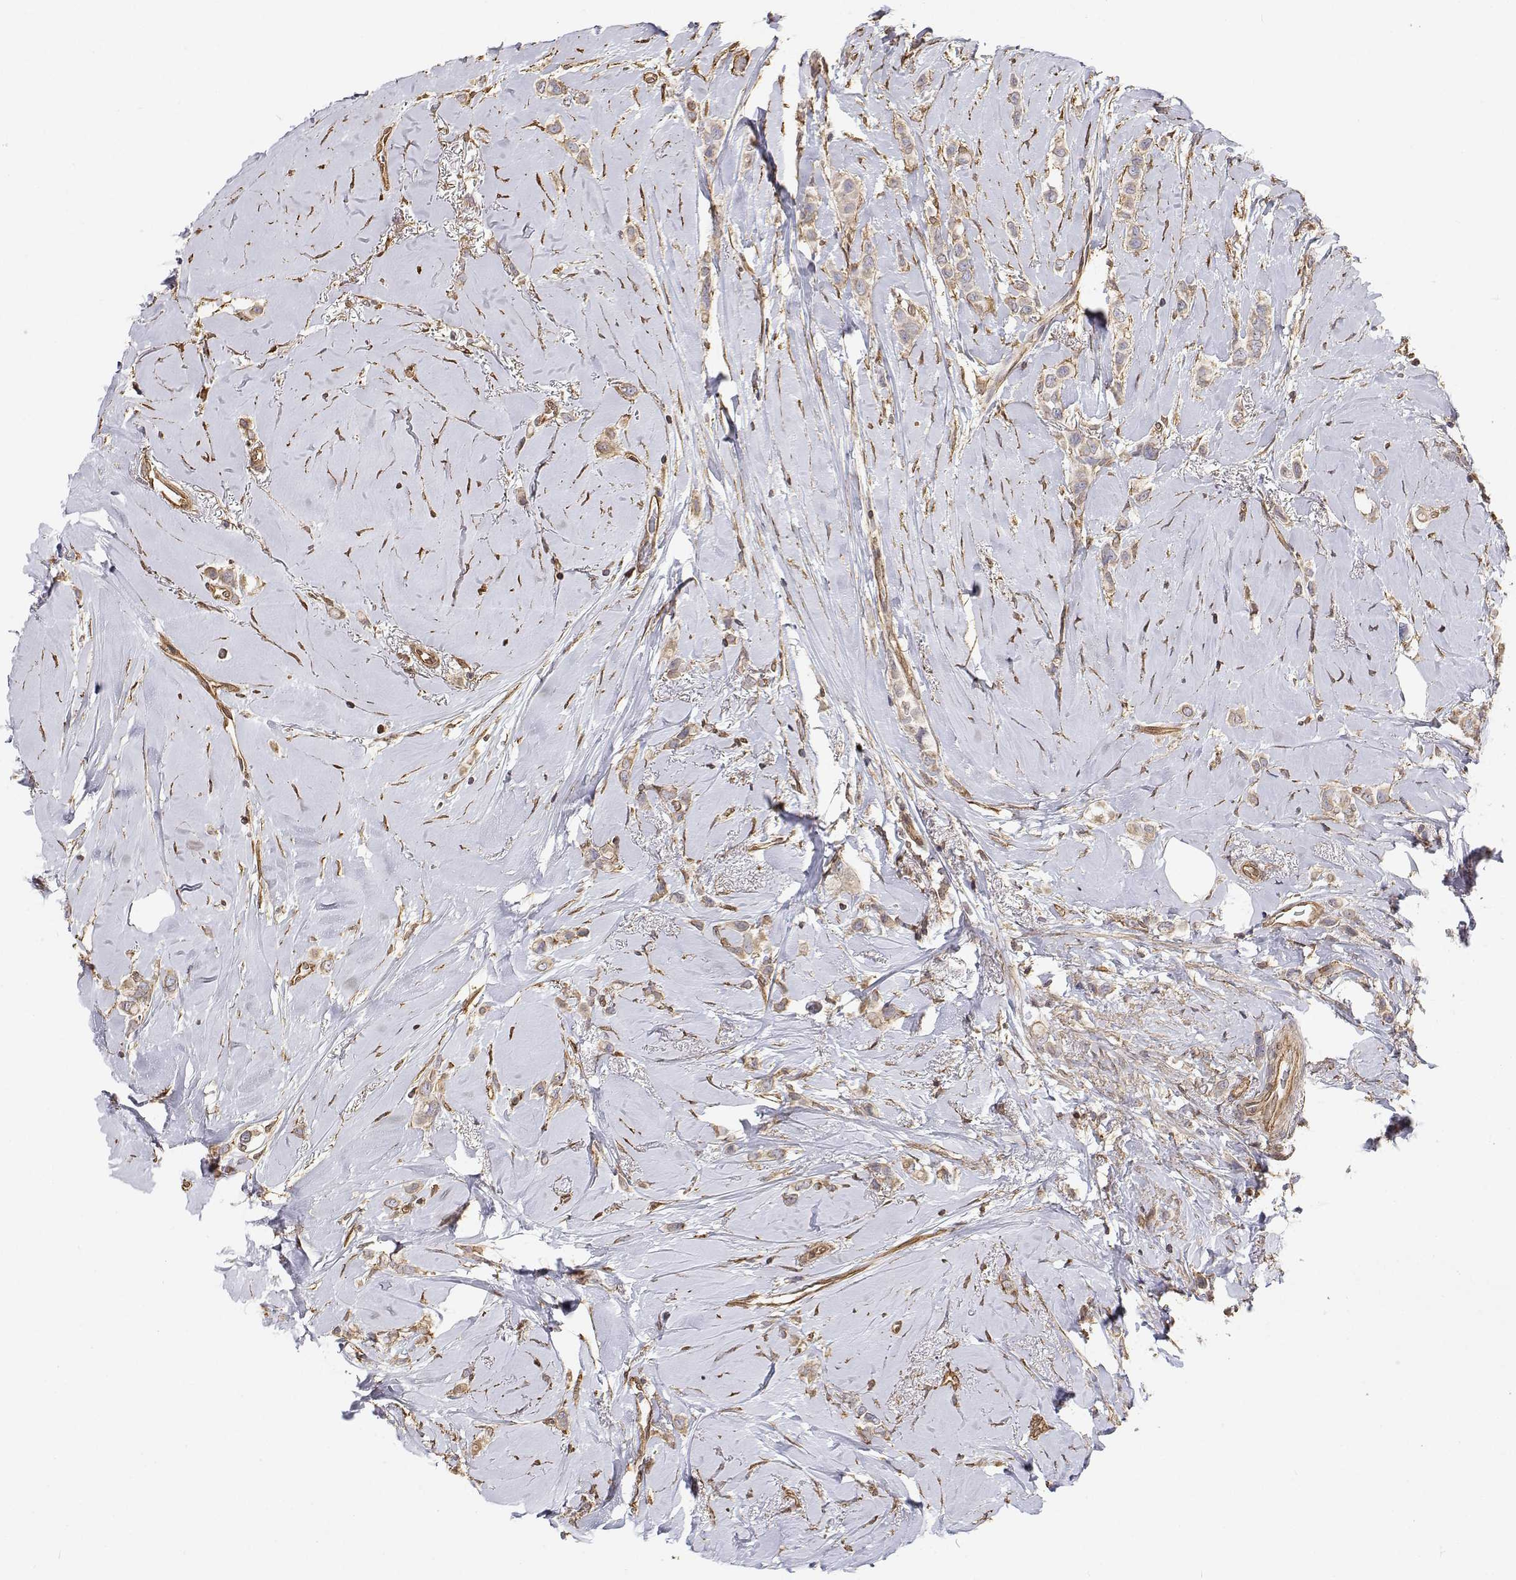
{"staining": {"intensity": "weak", "quantity": "25%-75%", "location": "cytoplasmic/membranous"}, "tissue": "breast cancer", "cell_type": "Tumor cells", "image_type": "cancer", "snomed": [{"axis": "morphology", "description": "Lobular carcinoma"}, {"axis": "topography", "description": "Breast"}], "caption": "Immunohistochemistry image of breast lobular carcinoma stained for a protein (brown), which shows low levels of weak cytoplasmic/membranous expression in about 25%-75% of tumor cells.", "gene": "GSDMA", "patient": {"sex": "female", "age": 66}}